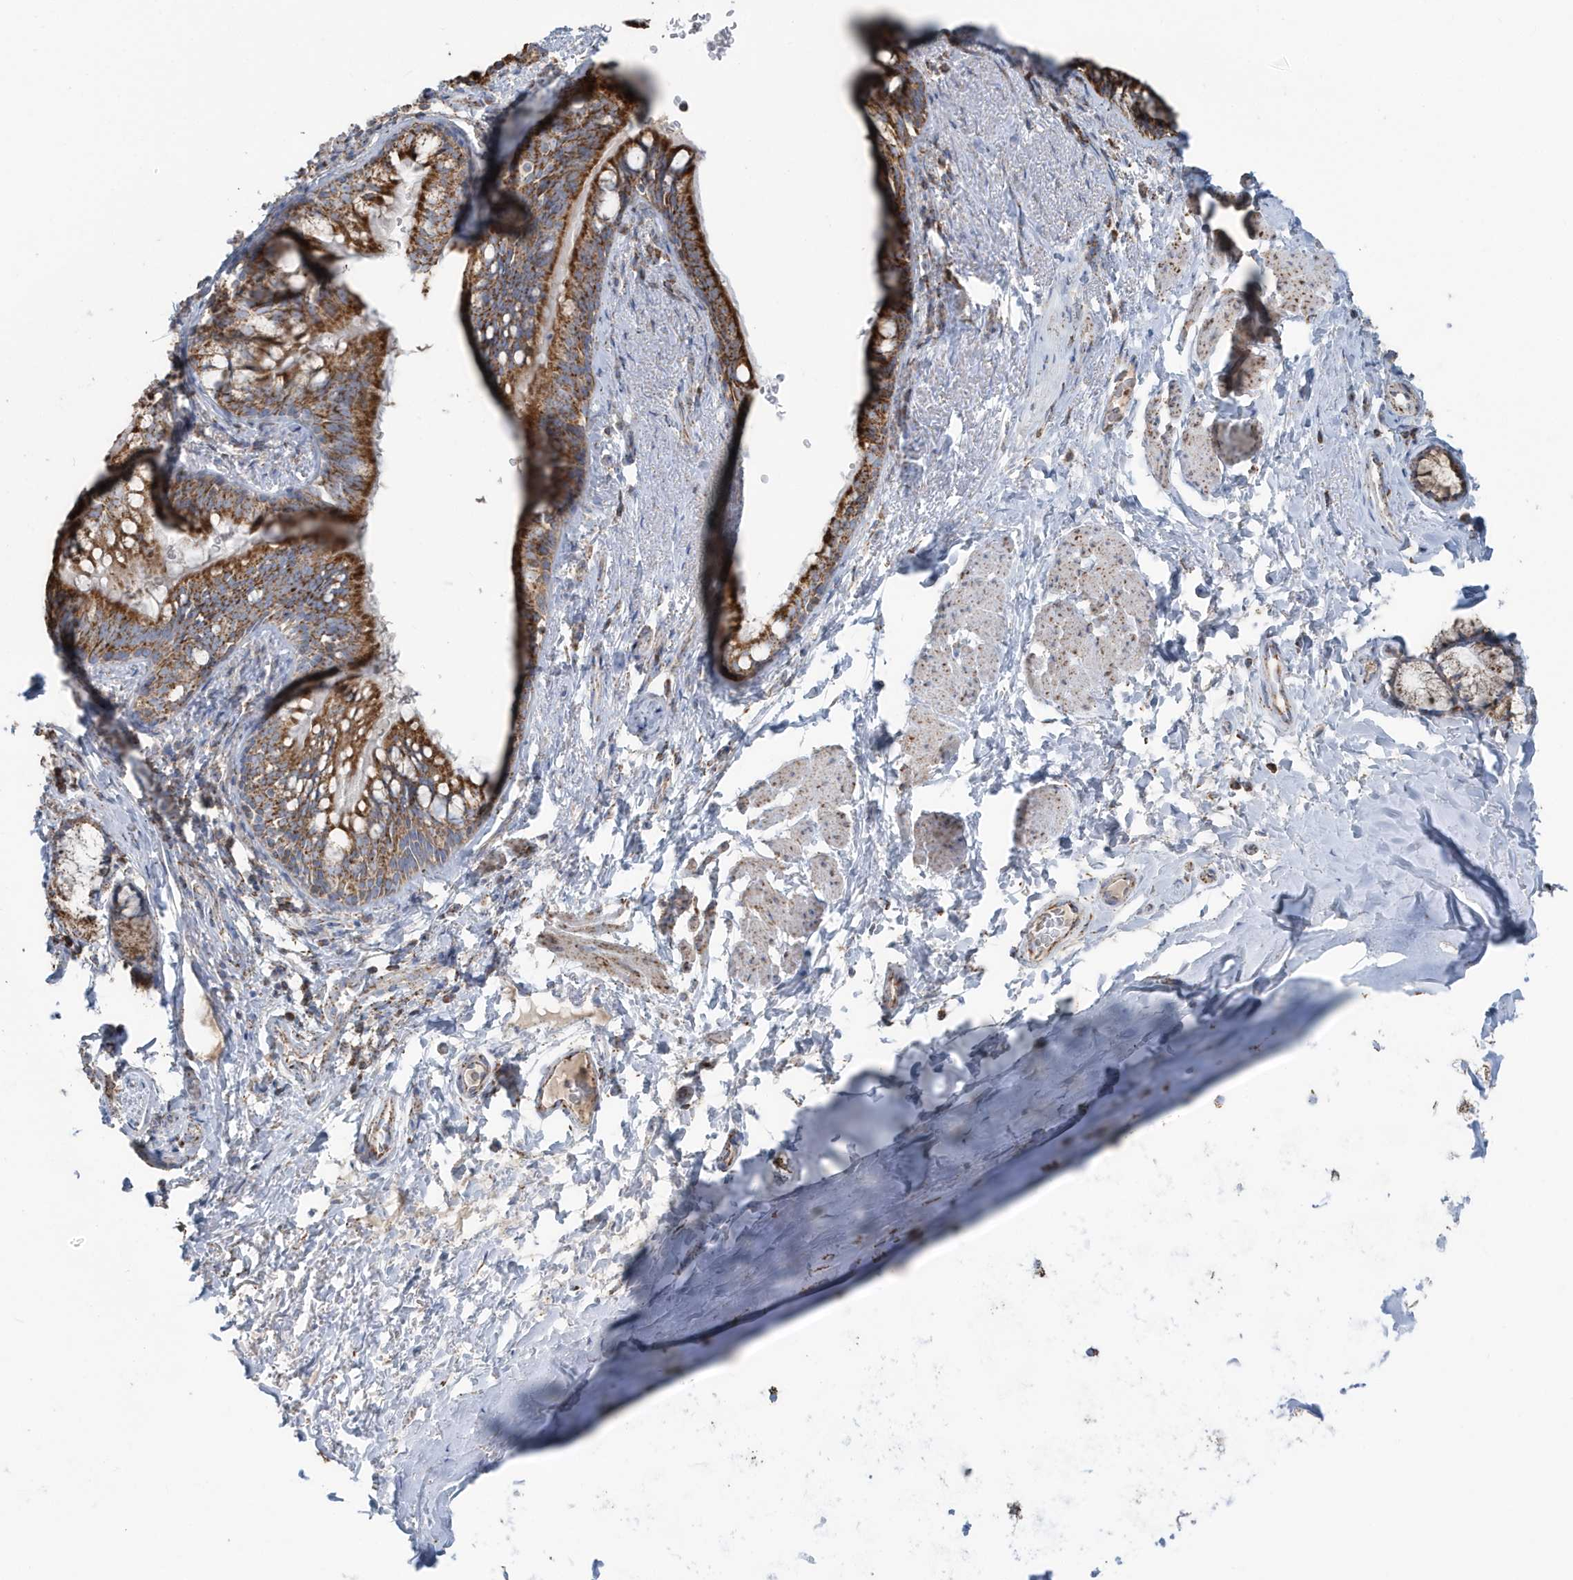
{"staining": {"intensity": "strong", "quantity": ">75%", "location": "cytoplasmic/membranous"}, "tissue": "bronchus", "cell_type": "Respiratory epithelial cells", "image_type": "normal", "snomed": [{"axis": "morphology", "description": "Normal tissue, NOS"}, {"axis": "topography", "description": "Cartilage tissue"}, {"axis": "topography", "description": "Bronchus"}], "caption": "Immunohistochemistry of normal bronchus shows high levels of strong cytoplasmic/membranous positivity in about >75% of respiratory epithelial cells.", "gene": "RAB11FIP3", "patient": {"sex": "female", "age": 36}}